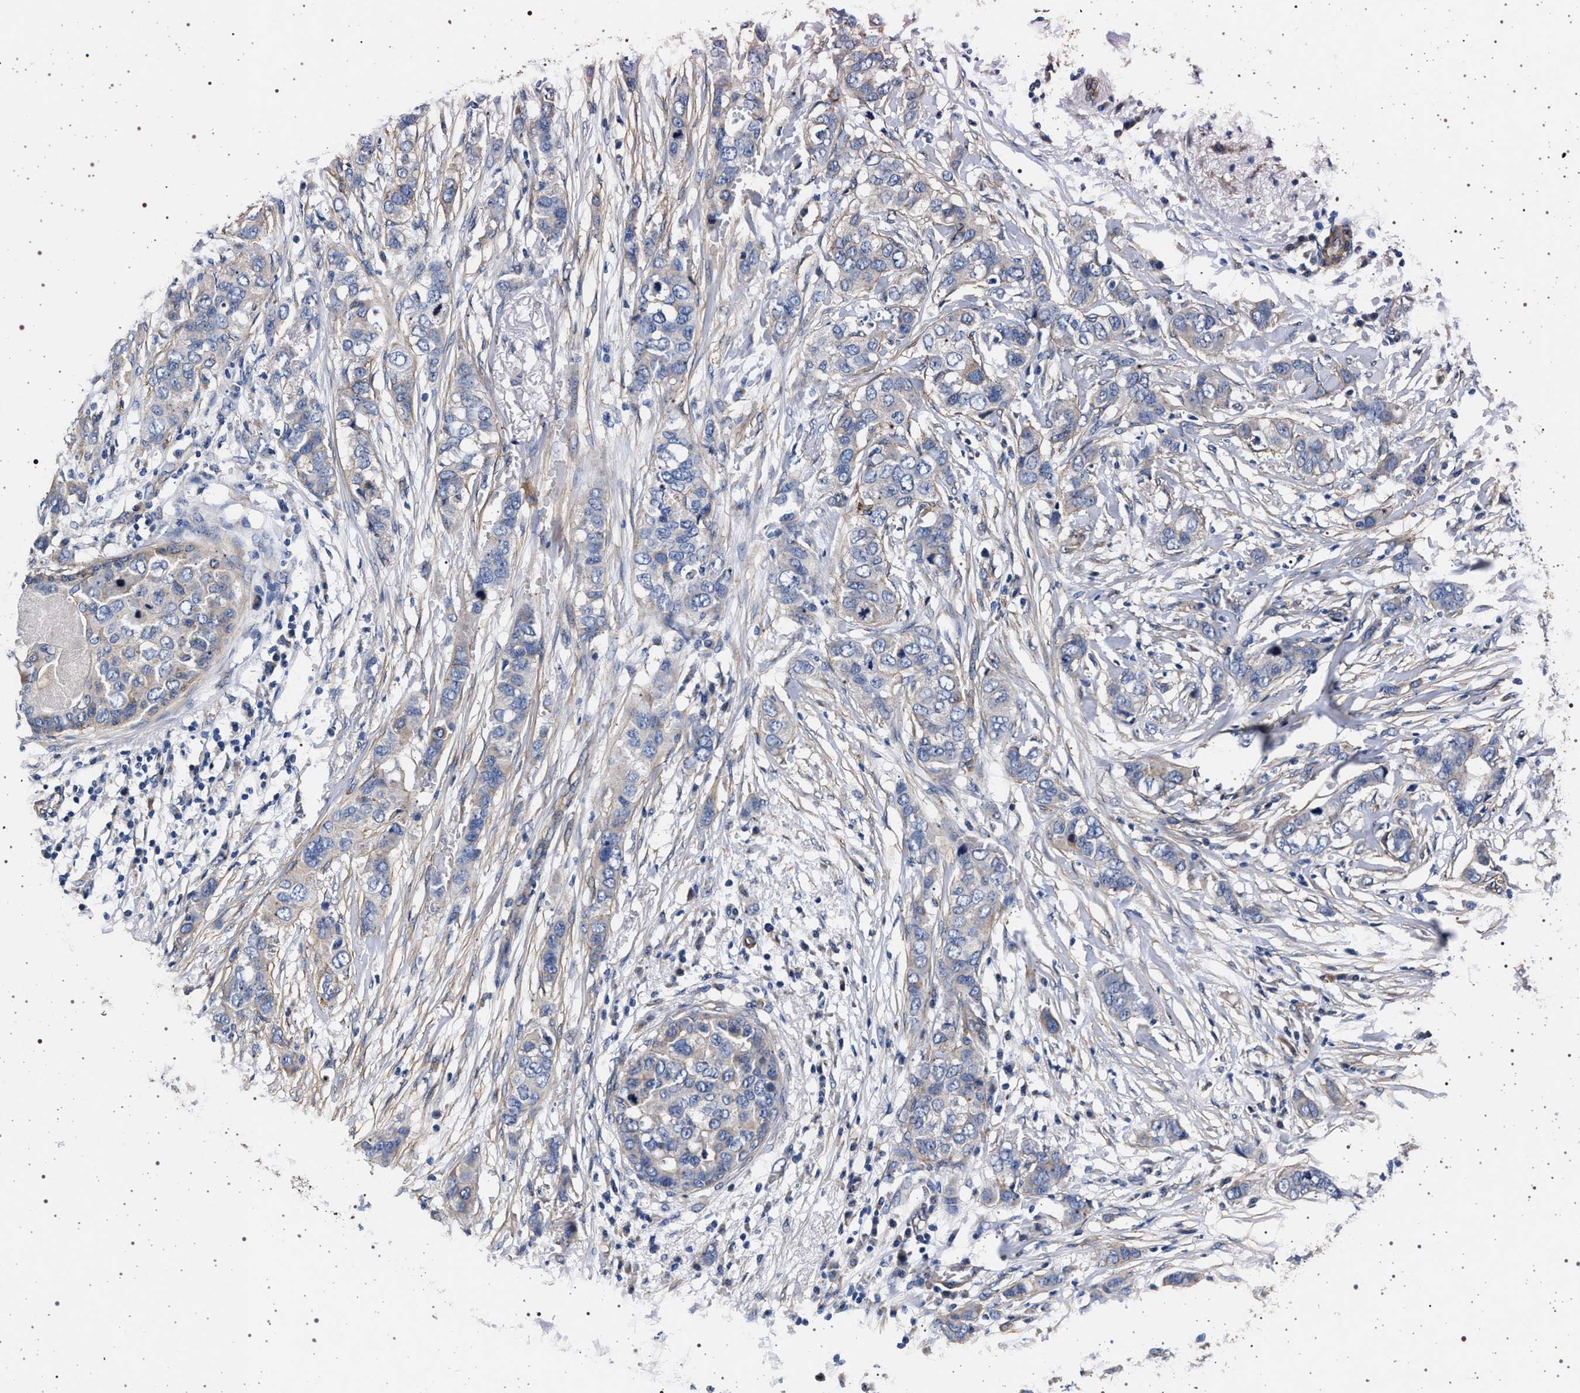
{"staining": {"intensity": "negative", "quantity": "none", "location": "none"}, "tissue": "breast cancer", "cell_type": "Tumor cells", "image_type": "cancer", "snomed": [{"axis": "morphology", "description": "Duct carcinoma"}, {"axis": "topography", "description": "Breast"}], "caption": "Immunohistochemical staining of intraductal carcinoma (breast) displays no significant staining in tumor cells.", "gene": "KCNK6", "patient": {"sex": "female", "age": 50}}